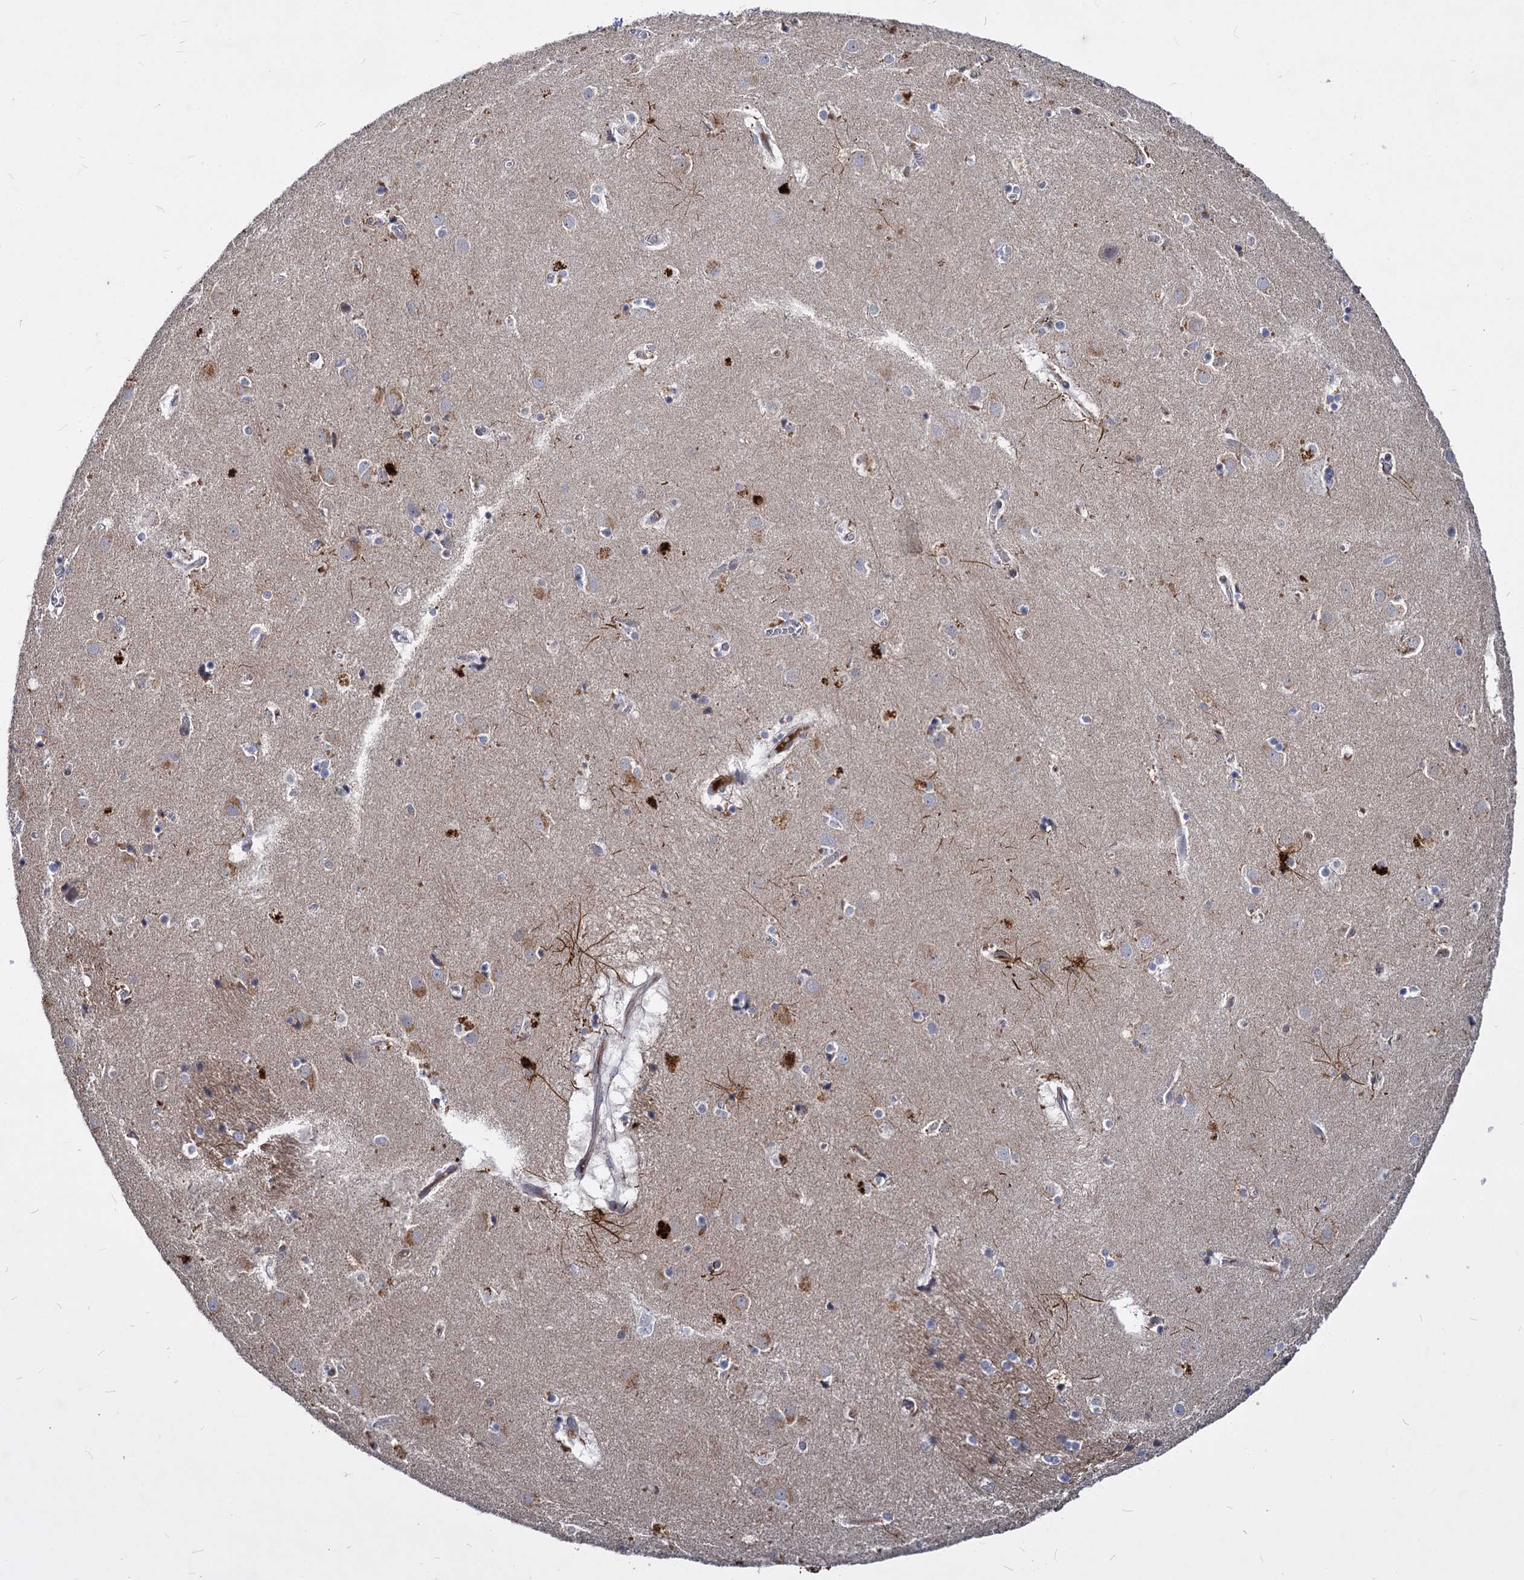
{"staining": {"intensity": "strong", "quantity": "<25%", "location": "cytoplasmic/membranous"}, "tissue": "caudate", "cell_type": "Glial cells", "image_type": "normal", "snomed": [{"axis": "morphology", "description": "Normal tissue, NOS"}, {"axis": "topography", "description": "Lateral ventricle wall"}], "caption": "An image showing strong cytoplasmic/membranous positivity in approximately <25% of glial cells in unremarkable caudate, as visualized by brown immunohistochemical staining.", "gene": "C11orf86", "patient": {"sex": "male", "age": 70}}